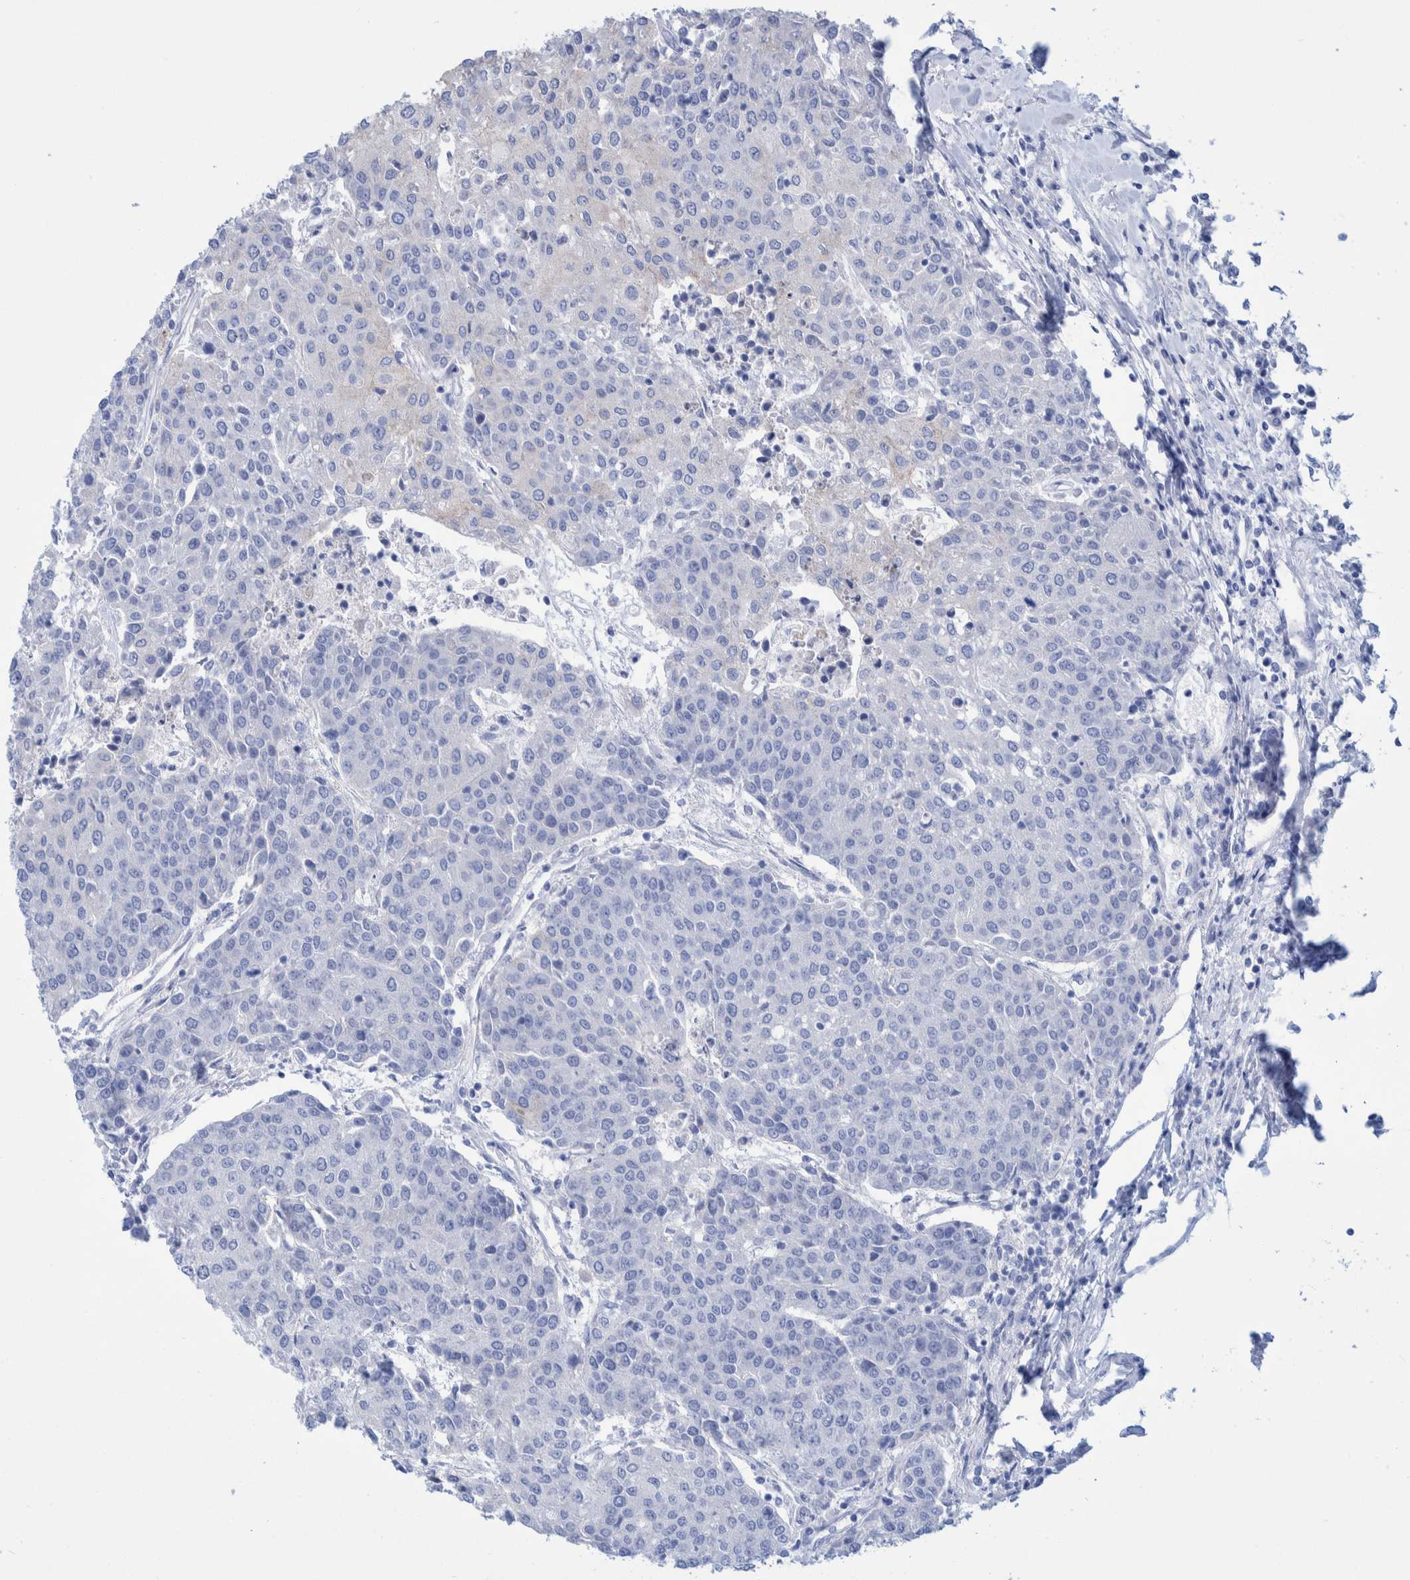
{"staining": {"intensity": "negative", "quantity": "none", "location": "none"}, "tissue": "urothelial cancer", "cell_type": "Tumor cells", "image_type": "cancer", "snomed": [{"axis": "morphology", "description": "Urothelial carcinoma, High grade"}, {"axis": "topography", "description": "Urinary bladder"}], "caption": "This is an IHC photomicrograph of urothelial cancer. There is no staining in tumor cells.", "gene": "PERP", "patient": {"sex": "female", "age": 85}}